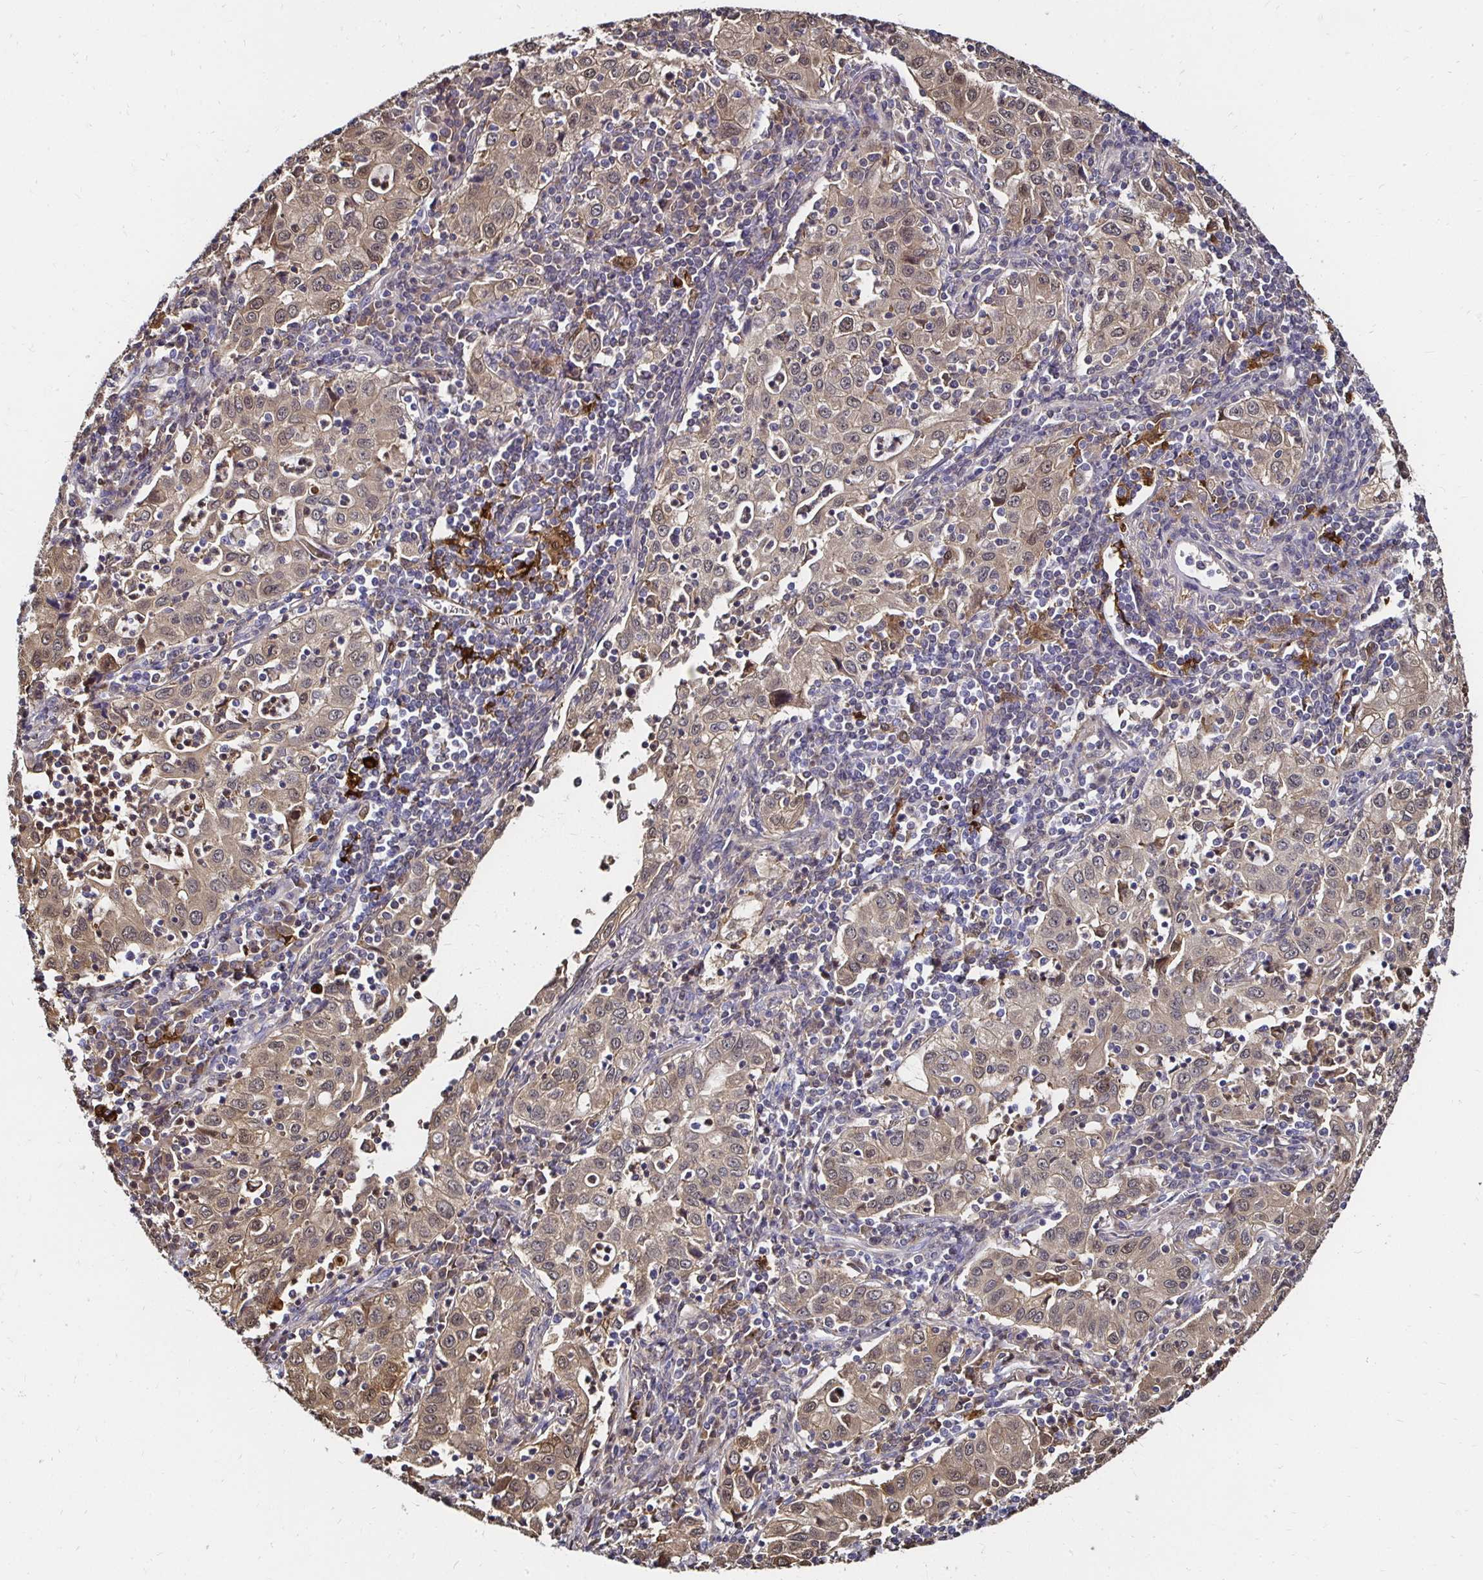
{"staining": {"intensity": "weak", "quantity": ">75%", "location": "cytoplasmic/membranous"}, "tissue": "lung cancer", "cell_type": "Tumor cells", "image_type": "cancer", "snomed": [{"axis": "morphology", "description": "Squamous cell carcinoma, NOS"}, {"axis": "topography", "description": "Lung"}], "caption": "This micrograph reveals immunohistochemistry staining of lung cancer (squamous cell carcinoma), with low weak cytoplasmic/membranous expression in approximately >75% of tumor cells.", "gene": "TXN", "patient": {"sex": "male", "age": 71}}